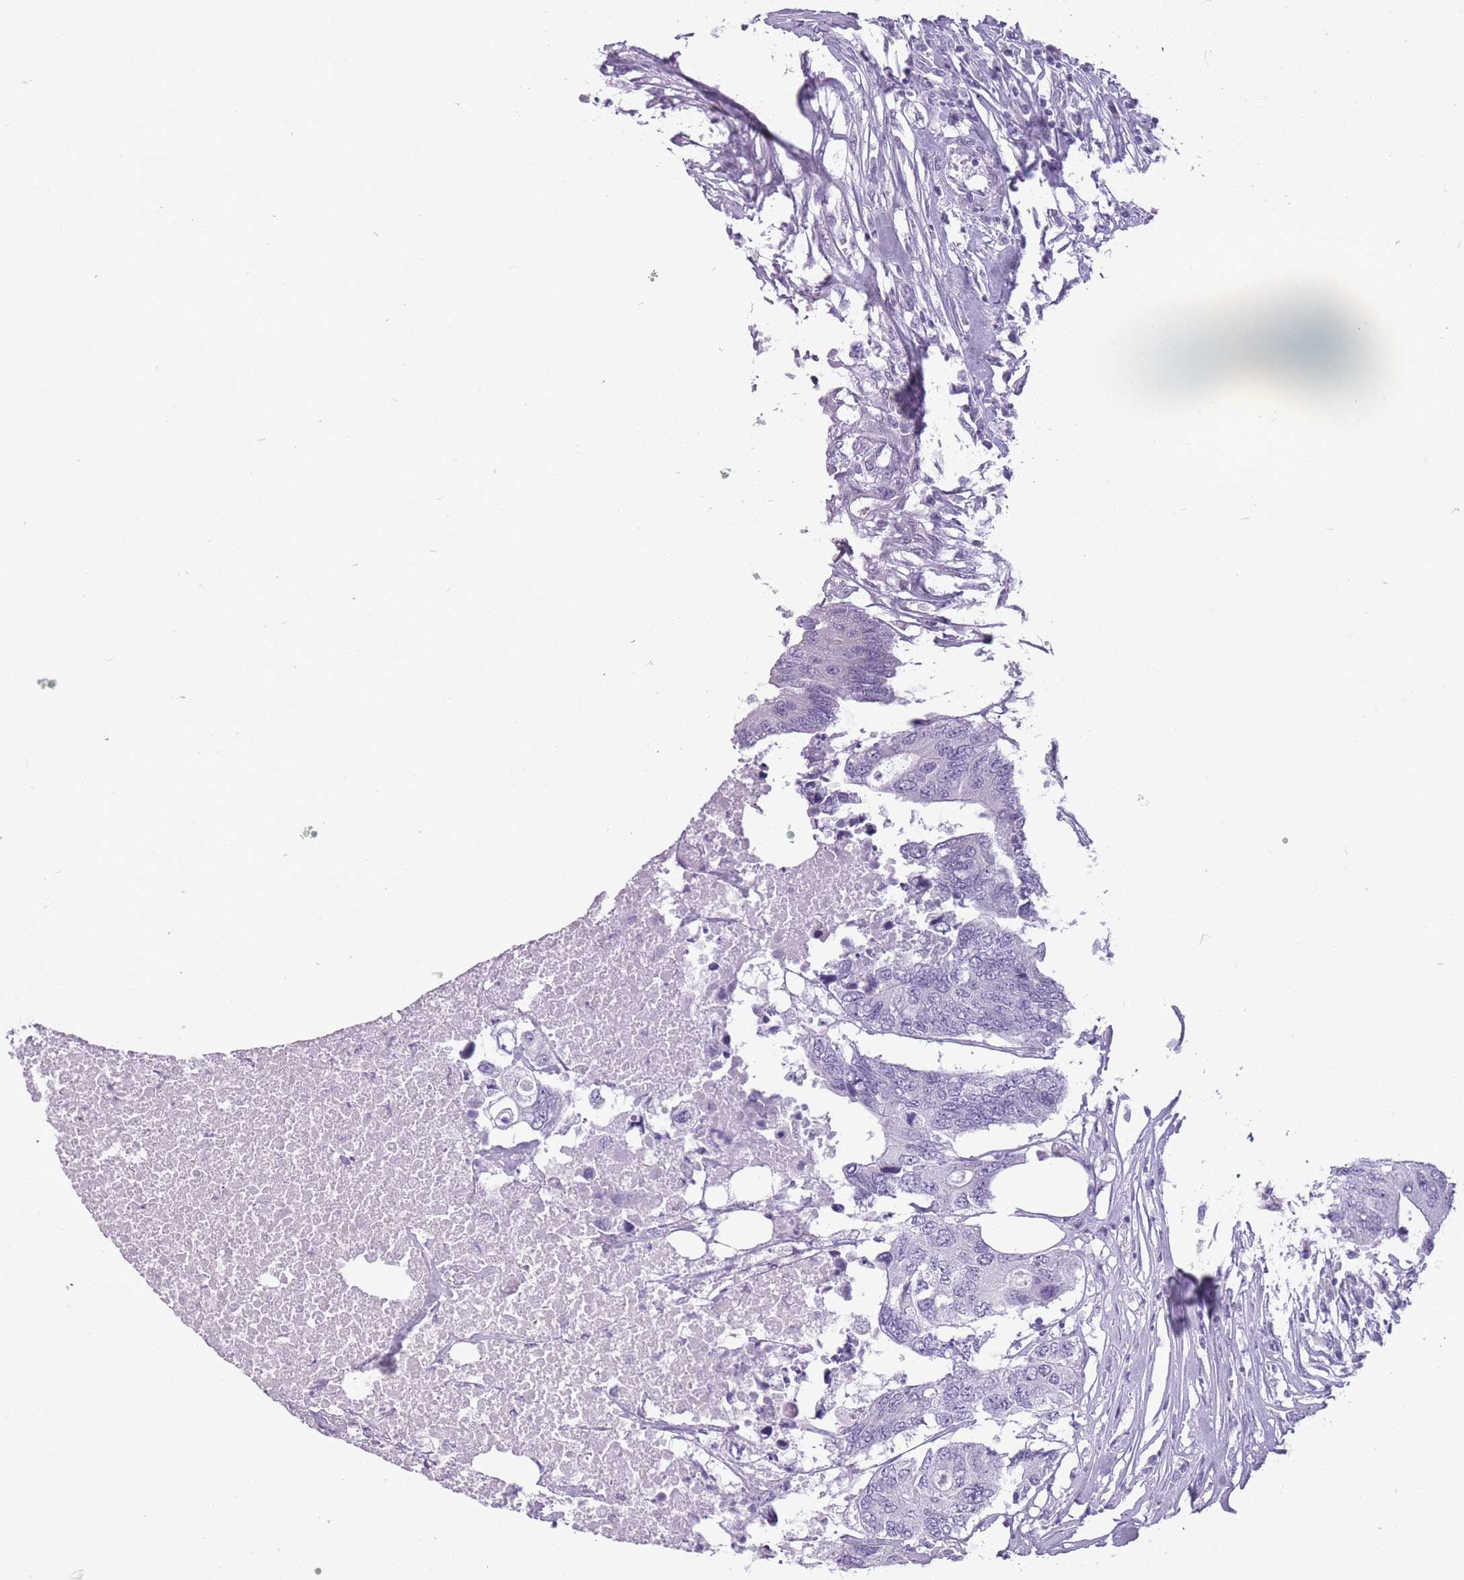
{"staining": {"intensity": "negative", "quantity": "none", "location": "none"}, "tissue": "colorectal cancer", "cell_type": "Tumor cells", "image_type": "cancer", "snomed": [{"axis": "morphology", "description": "Adenocarcinoma, NOS"}, {"axis": "topography", "description": "Colon"}], "caption": "A high-resolution micrograph shows immunohistochemistry (IHC) staining of colorectal cancer, which shows no significant staining in tumor cells.", "gene": "GOLGA6D", "patient": {"sex": "male", "age": 71}}